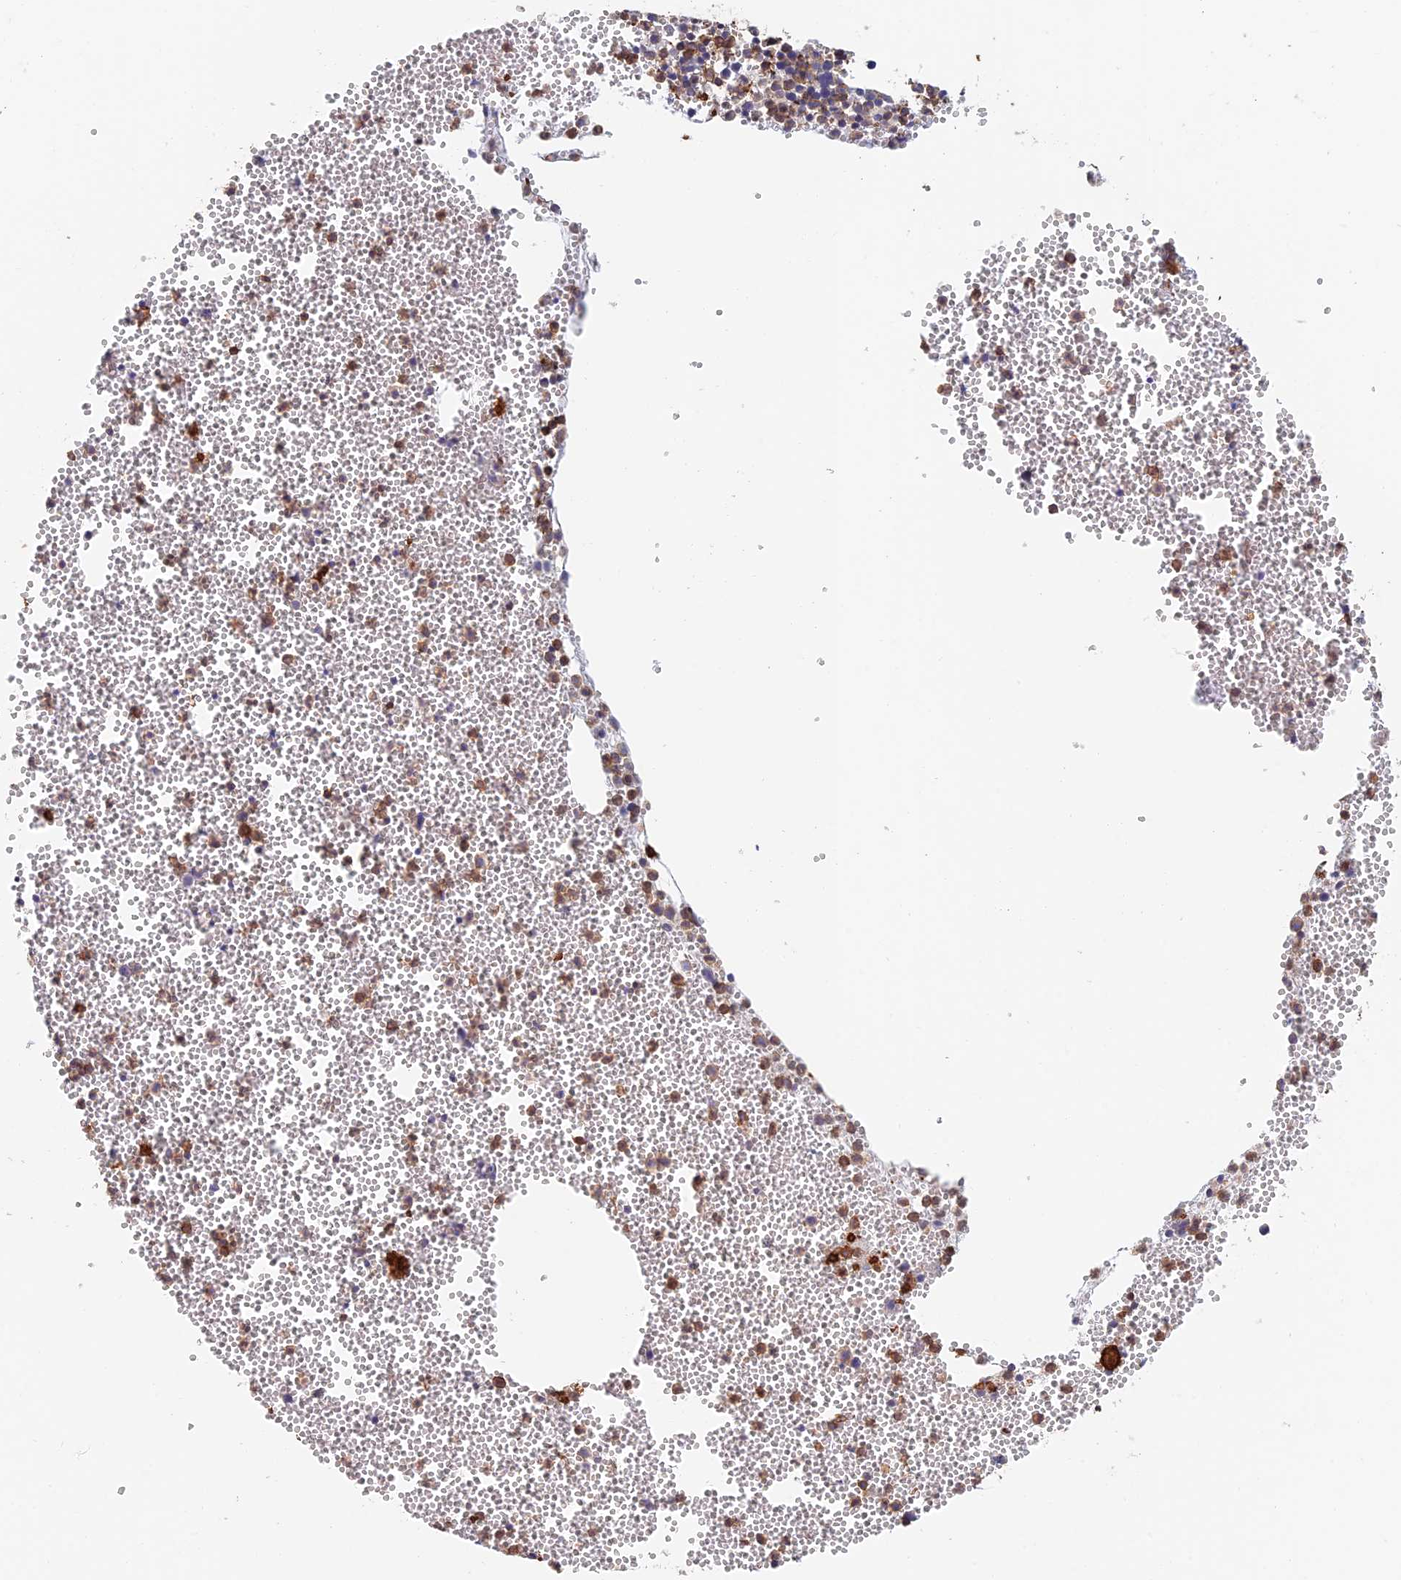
{"staining": {"intensity": "strong", "quantity": "25%-75%", "location": "cytoplasmic/membranous"}, "tissue": "bone marrow", "cell_type": "Hematopoietic cells", "image_type": "normal", "snomed": [{"axis": "morphology", "description": "Normal tissue, NOS"}, {"axis": "topography", "description": "Bone marrow"}], "caption": "Strong cytoplasmic/membranous protein staining is seen in approximately 25%-75% of hematopoietic cells in bone marrow.", "gene": "PAK4", "patient": {"sex": "female", "age": 77}}